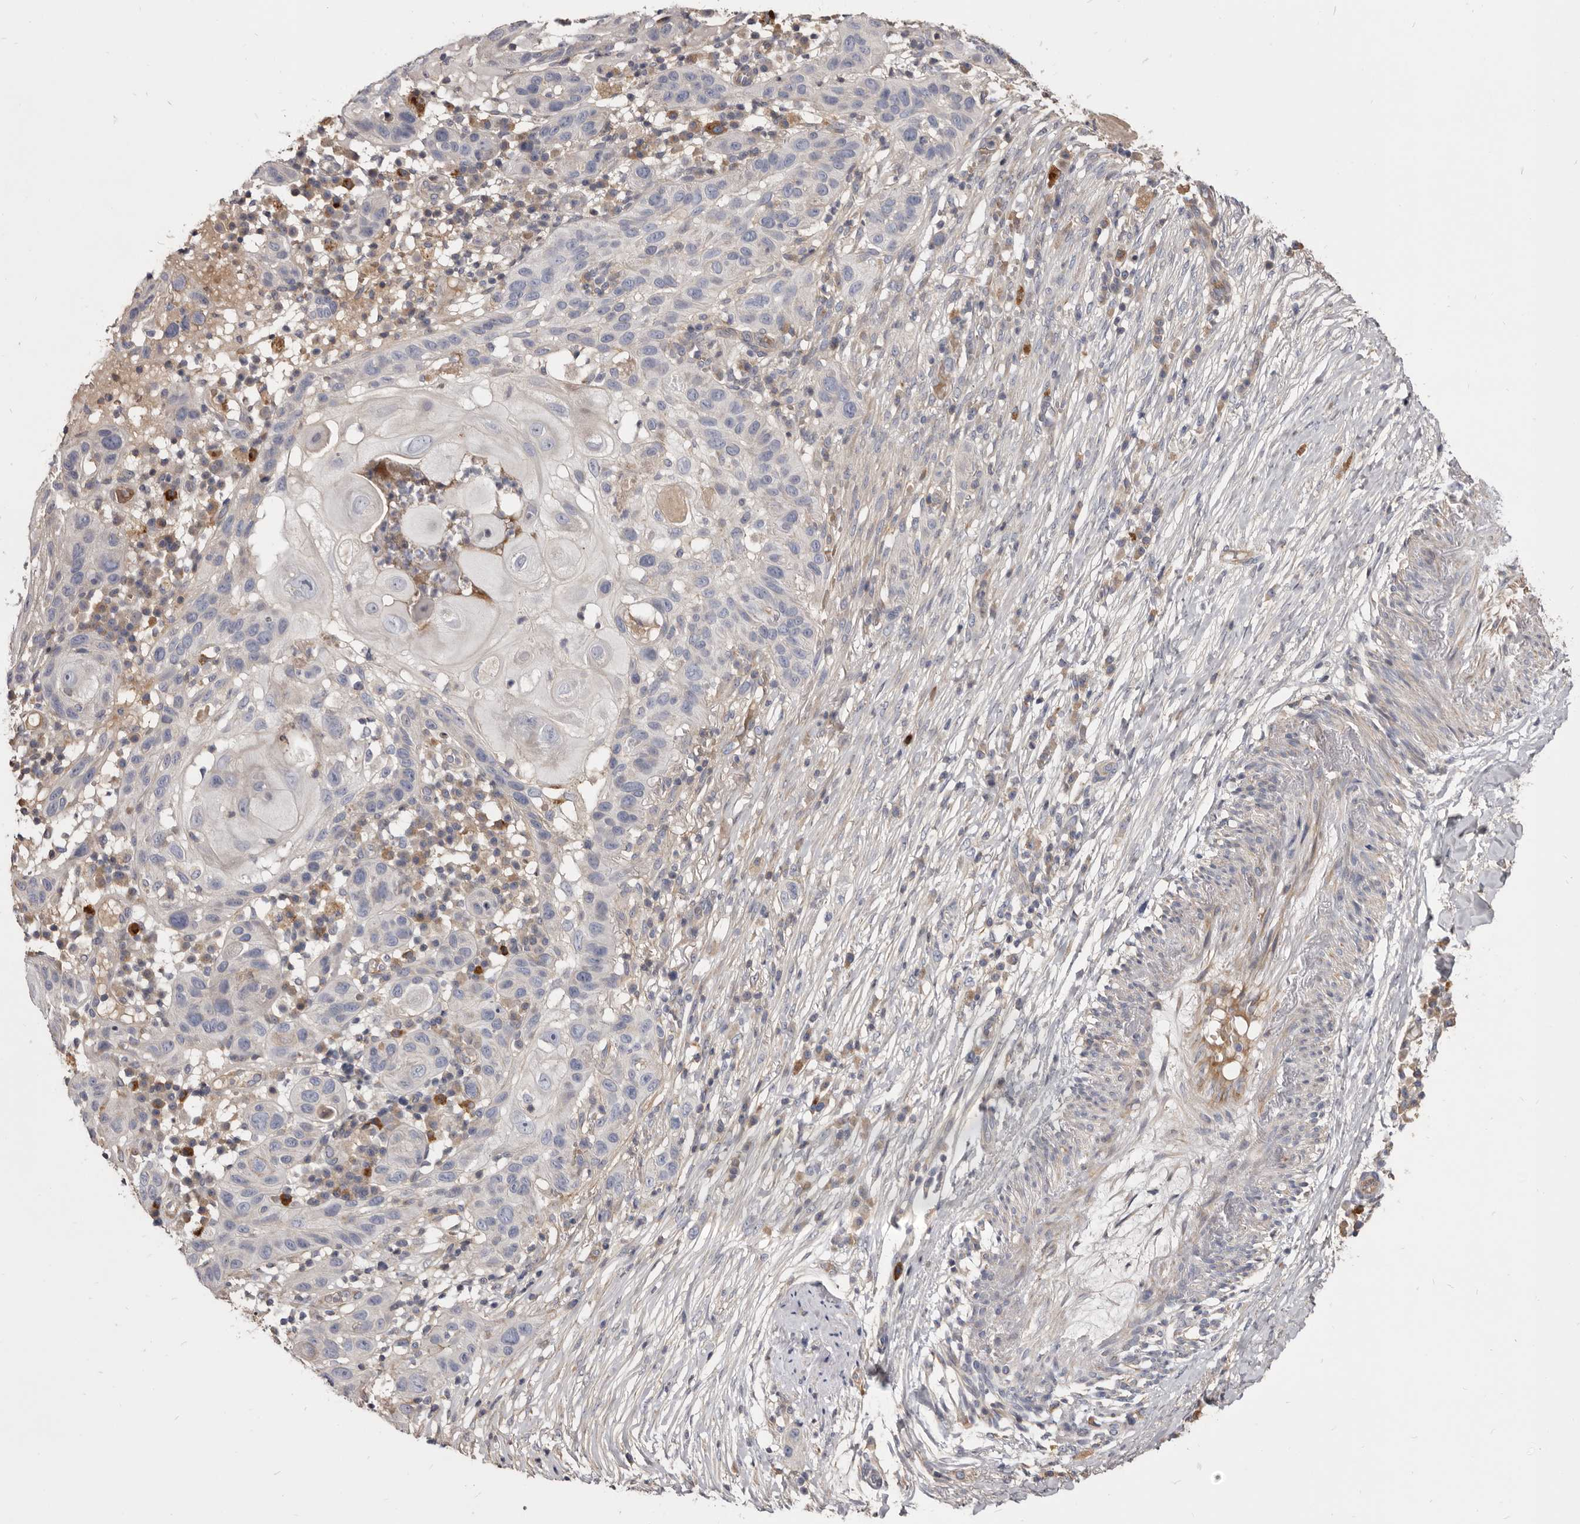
{"staining": {"intensity": "negative", "quantity": "none", "location": "none"}, "tissue": "skin cancer", "cell_type": "Tumor cells", "image_type": "cancer", "snomed": [{"axis": "morphology", "description": "Normal tissue, NOS"}, {"axis": "morphology", "description": "Squamous cell carcinoma, NOS"}, {"axis": "topography", "description": "Skin"}], "caption": "An immunohistochemistry histopathology image of skin cancer is shown. There is no staining in tumor cells of skin cancer. The staining was performed using DAB to visualize the protein expression in brown, while the nuclei were stained in blue with hematoxylin (Magnification: 20x).", "gene": "FAS", "patient": {"sex": "female", "age": 96}}